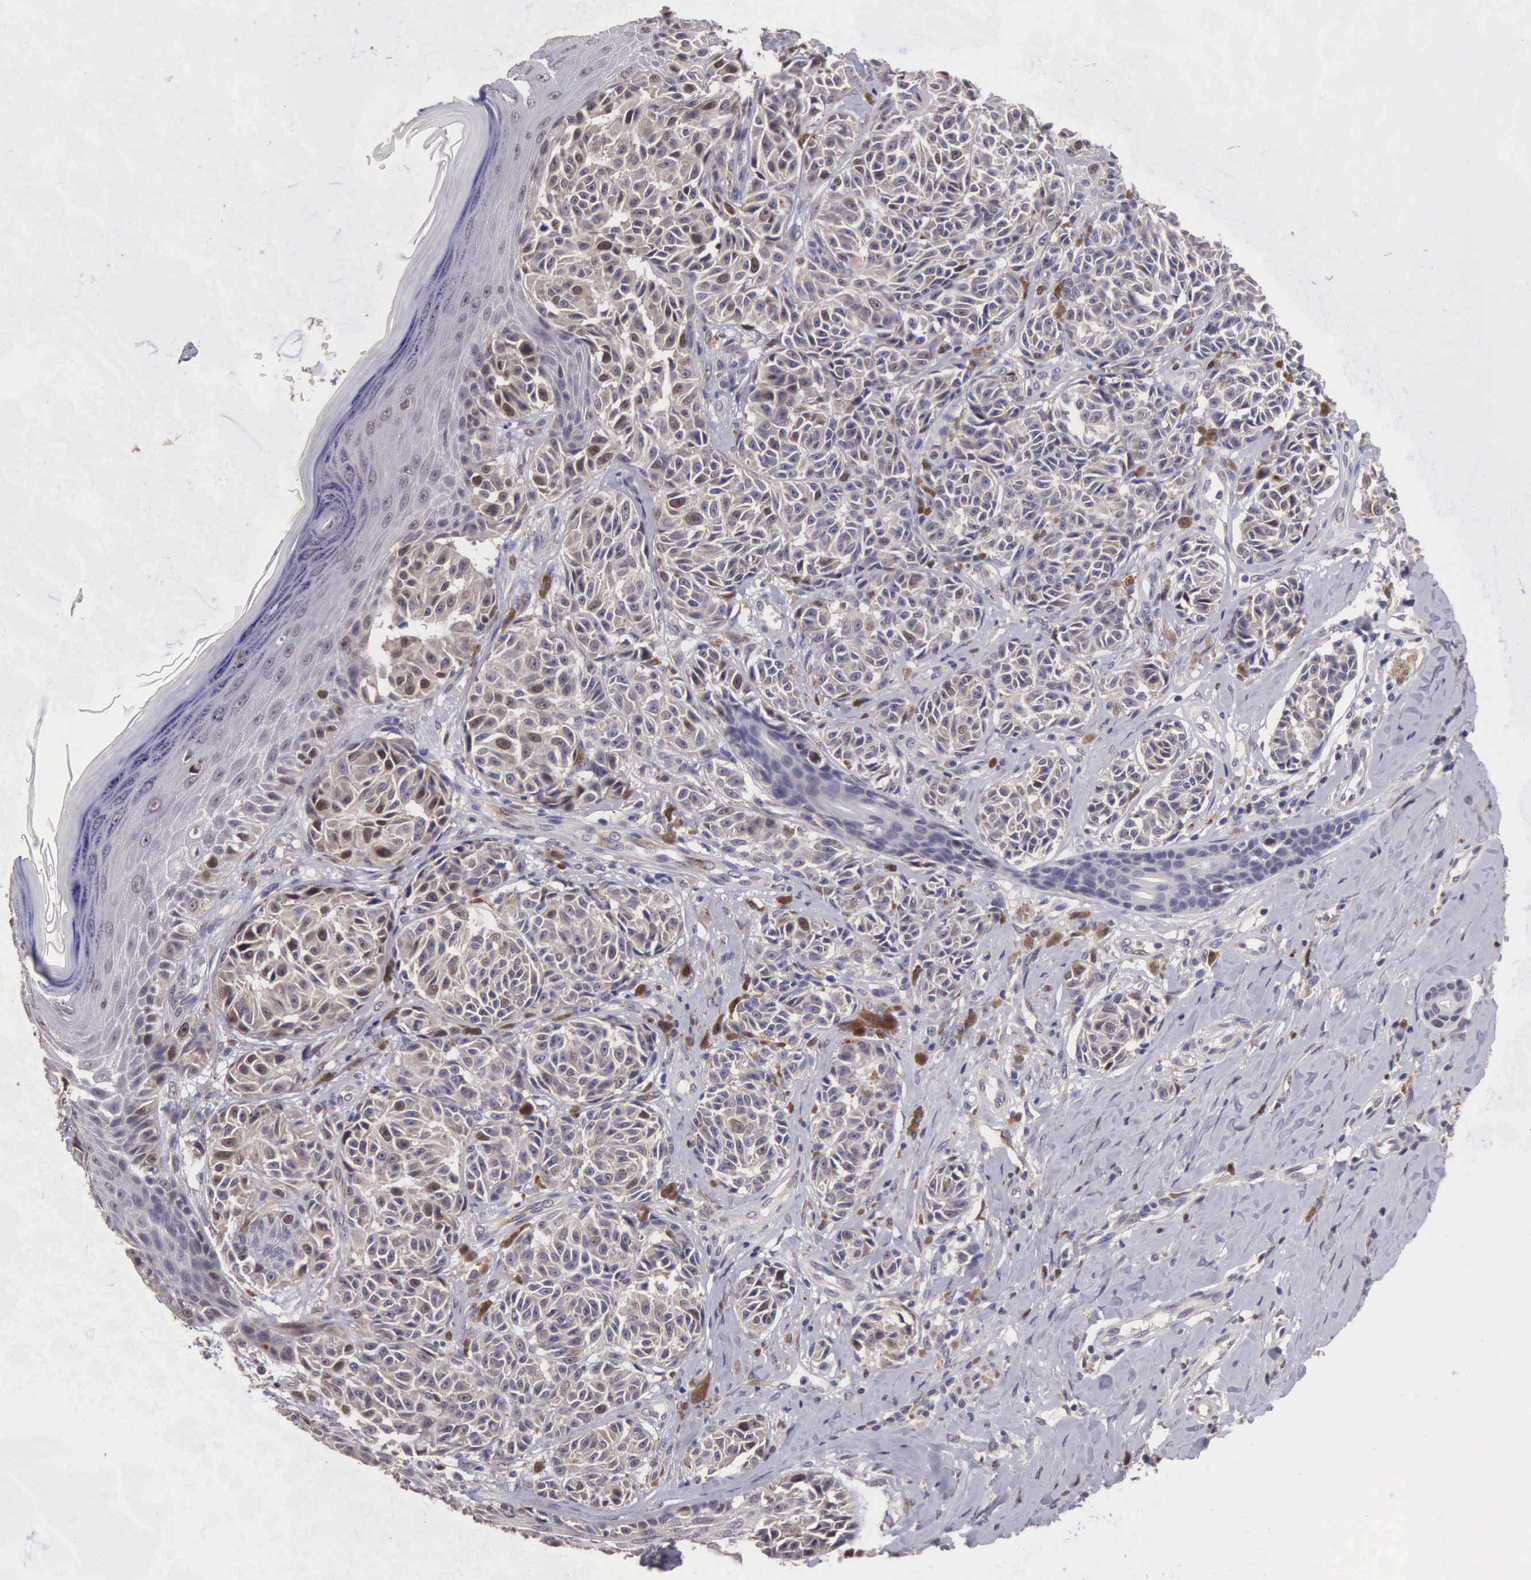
{"staining": {"intensity": "weak", "quantity": "25%-75%", "location": "cytoplasmic/membranous,nuclear"}, "tissue": "melanoma", "cell_type": "Tumor cells", "image_type": "cancer", "snomed": [{"axis": "morphology", "description": "Malignant melanoma, NOS"}, {"axis": "topography", "description": "Skin"}], "caption": "Protein expression analysis of human malignant melanoma reveals weak cytoplasmic/membranous and nuclear expression in approximately 25%-75% of tumor cells. Nuclei are stained in blue.", "gene": "CDC45", "patient": {"sex": "male", "age": 49}}